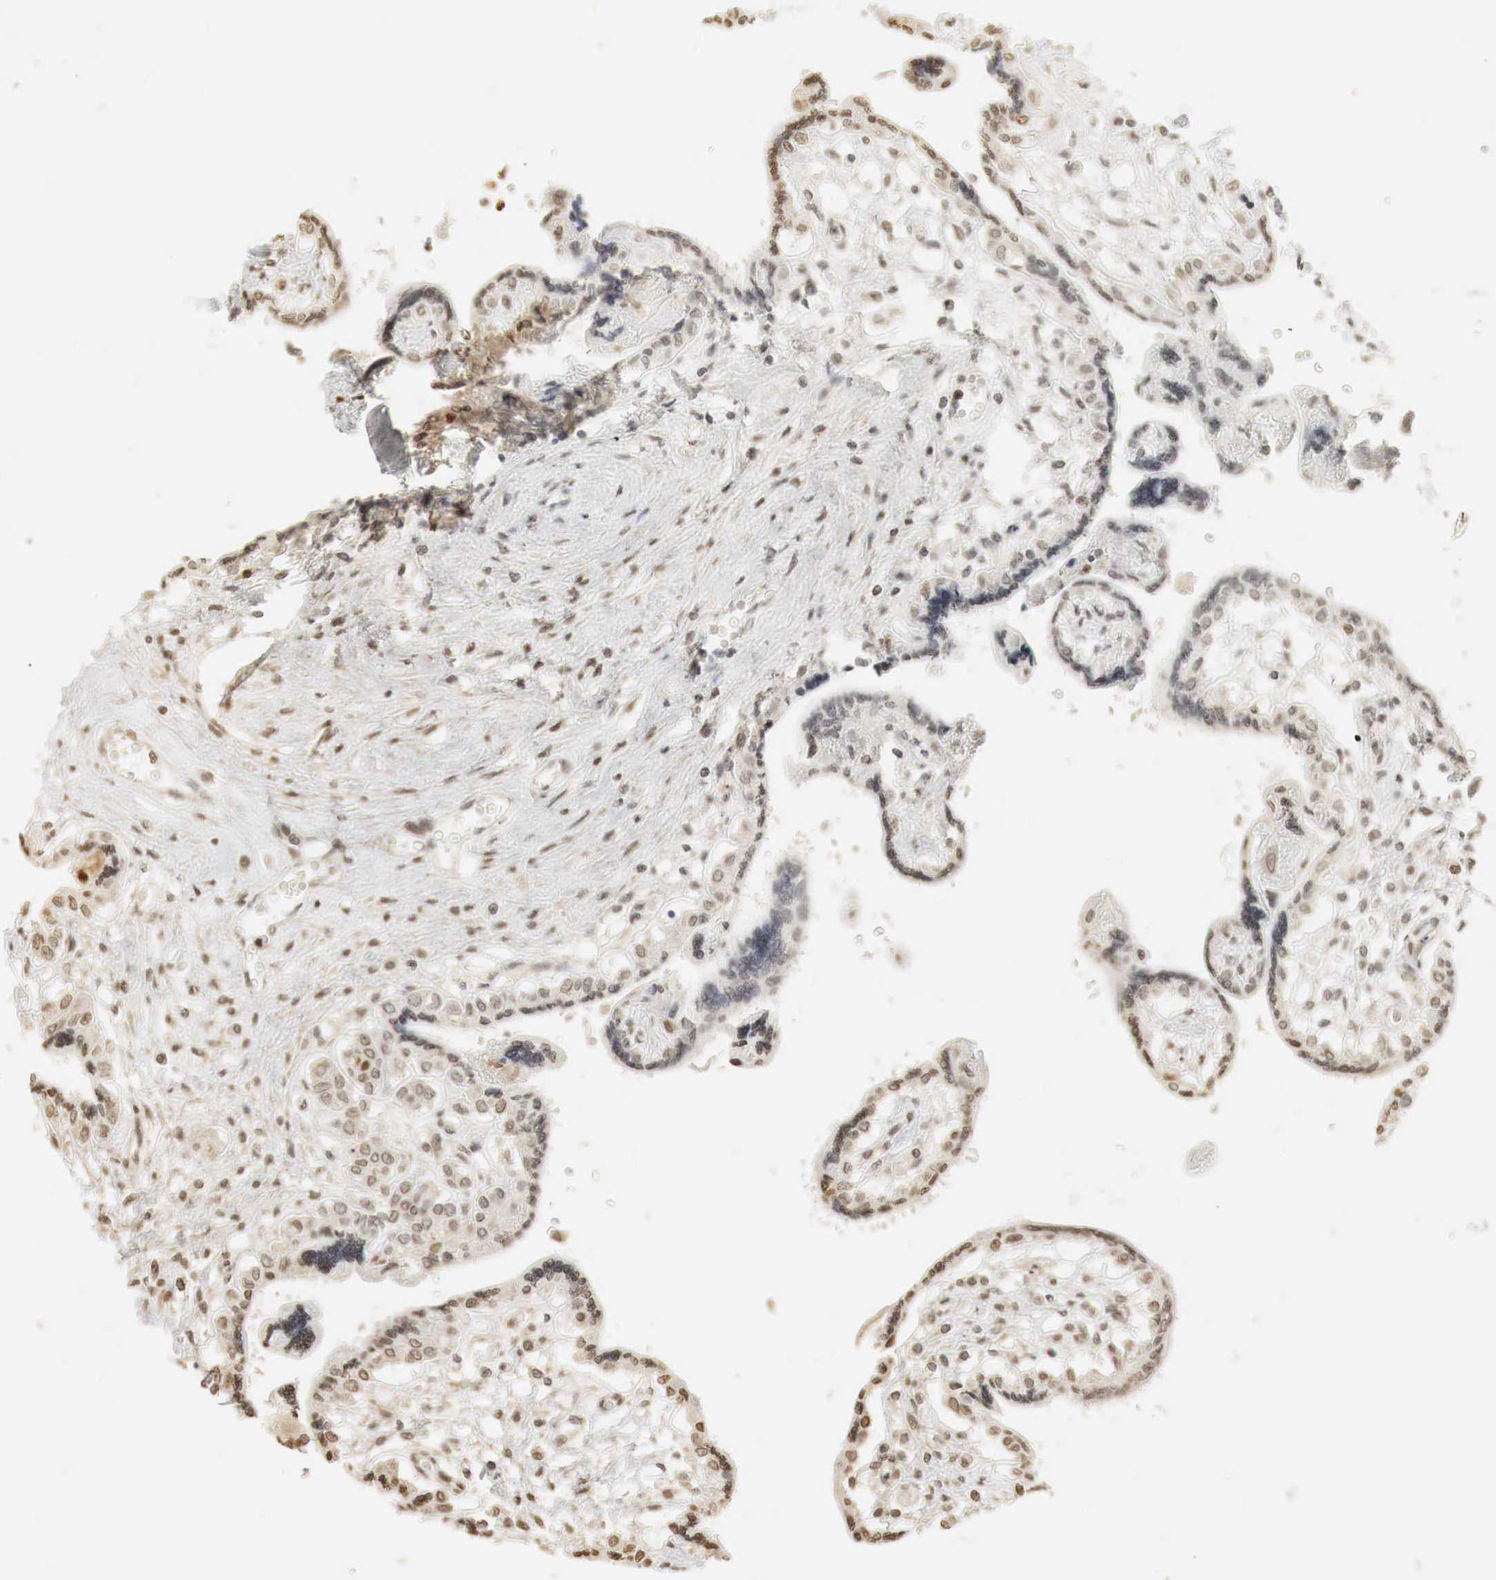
{"staining": {"intensity": "moderate", "quantity": "25%-75%", "location": "cytoplasmic/membranous,nuclear"}, "tissue": "placenta", "cell_type": "Trophoblastic cells", "image_type": "normal", "snomed": [{"axis": "morphology", "description": "Normal tissue, NOS"}, {"axis": "topography", "description": "Placenta"}], "caption": "Protein staining demonstrates moderate cytoplasmic/membranous,nuclear expression in approximately 25%-75% of trophoblastic cells in unremarkable placenta. Using DAB (brown) and hematoxylin (blue) stains, captured at high magnification using brightfield microscopy.", "gene": "ERBB4", "patient": {"sex": "female", "age": 31}}